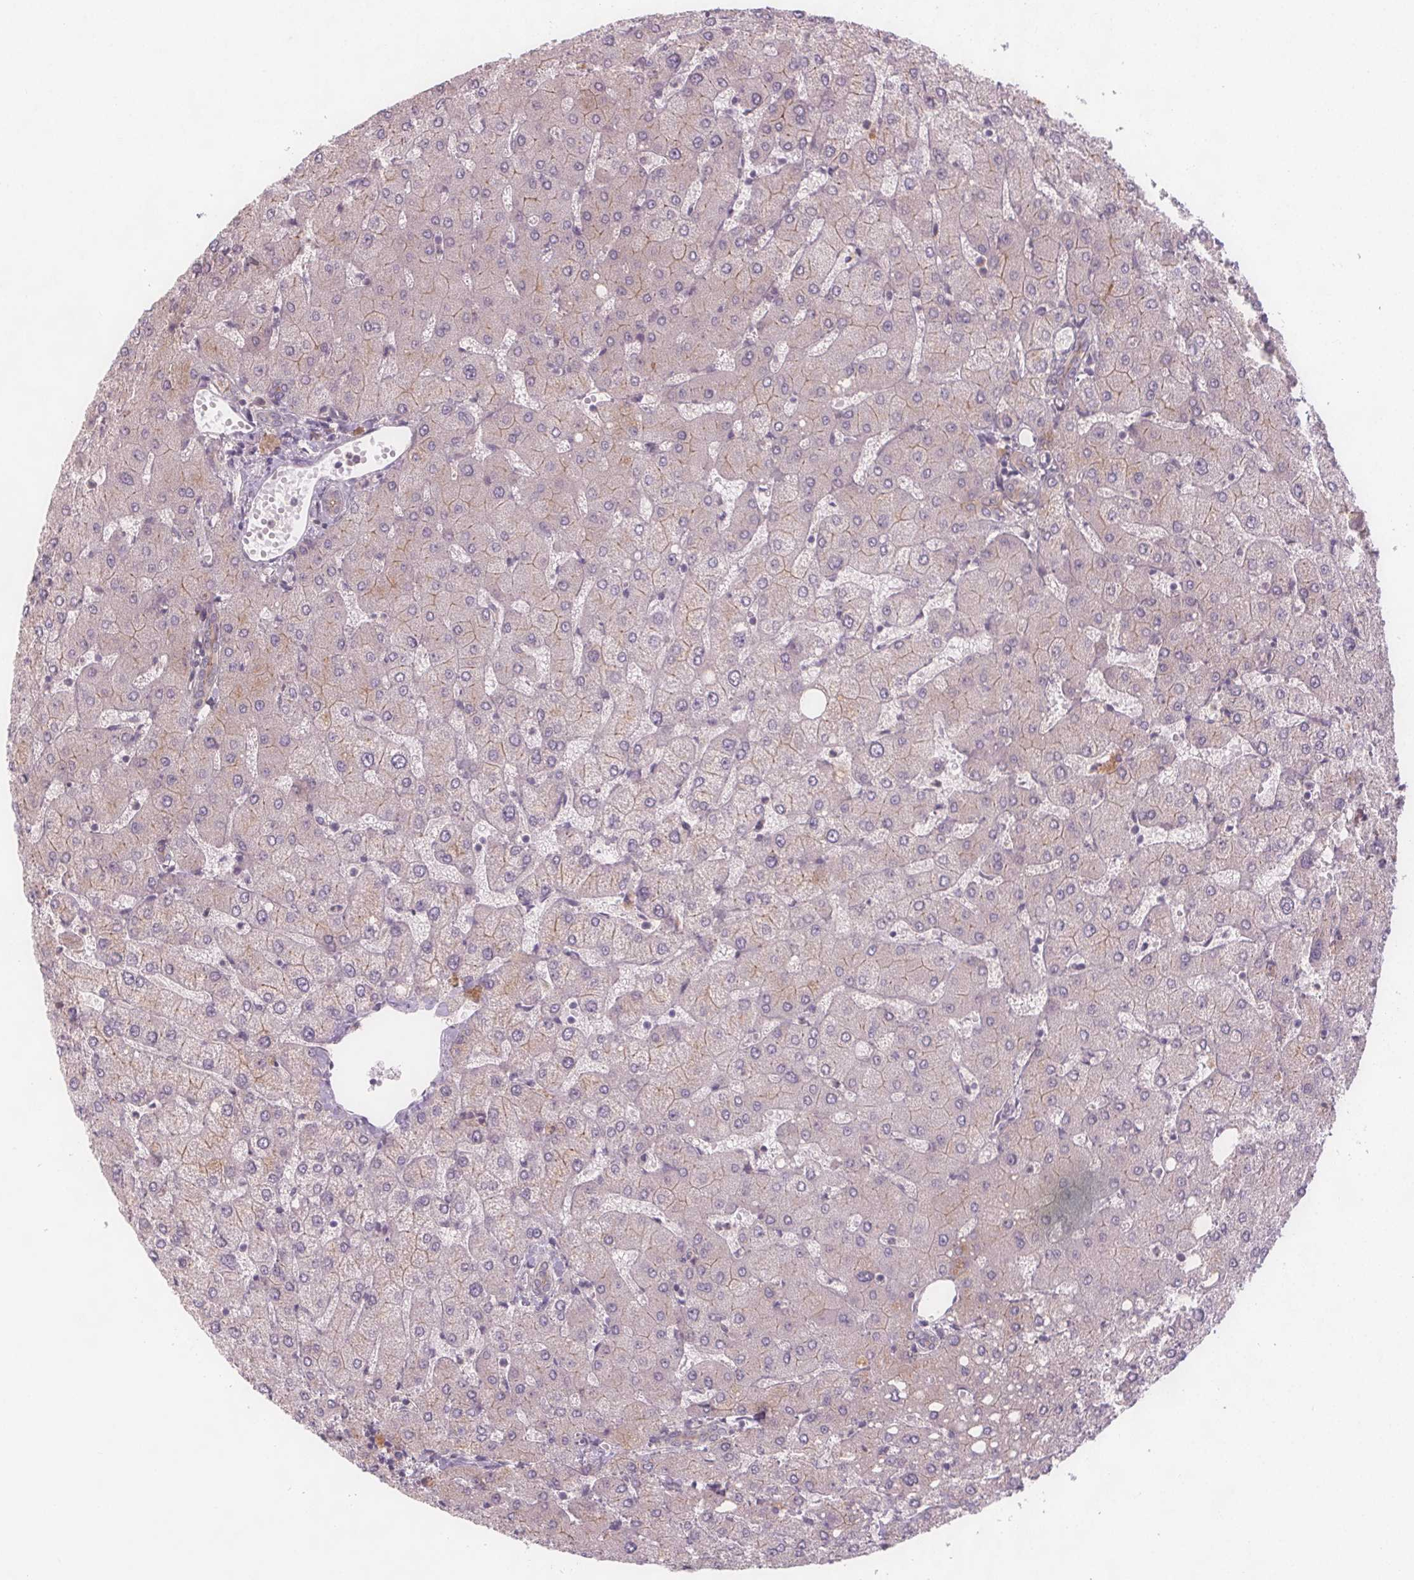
{"staining": {"intensity": "weak", "quantity": "<25%", "location": "cytoplasmic/membranous"}, "tissue": "liver", "cell_type": "Cholangiocytes", "image_type": "normal", "snomed": [{"axis": "morphology", "description": "Normal tissue, NOS"}, {"axis": "topography", "description": "Liver"}], "caption": "Immunohistochemistry (IHC) histopathology image of benign liver: human liver stained with DAB displays no significant protein staining in cholangiocytes.", "gene": "VNN1", "patient": {"sex": "female", "age": 54}}